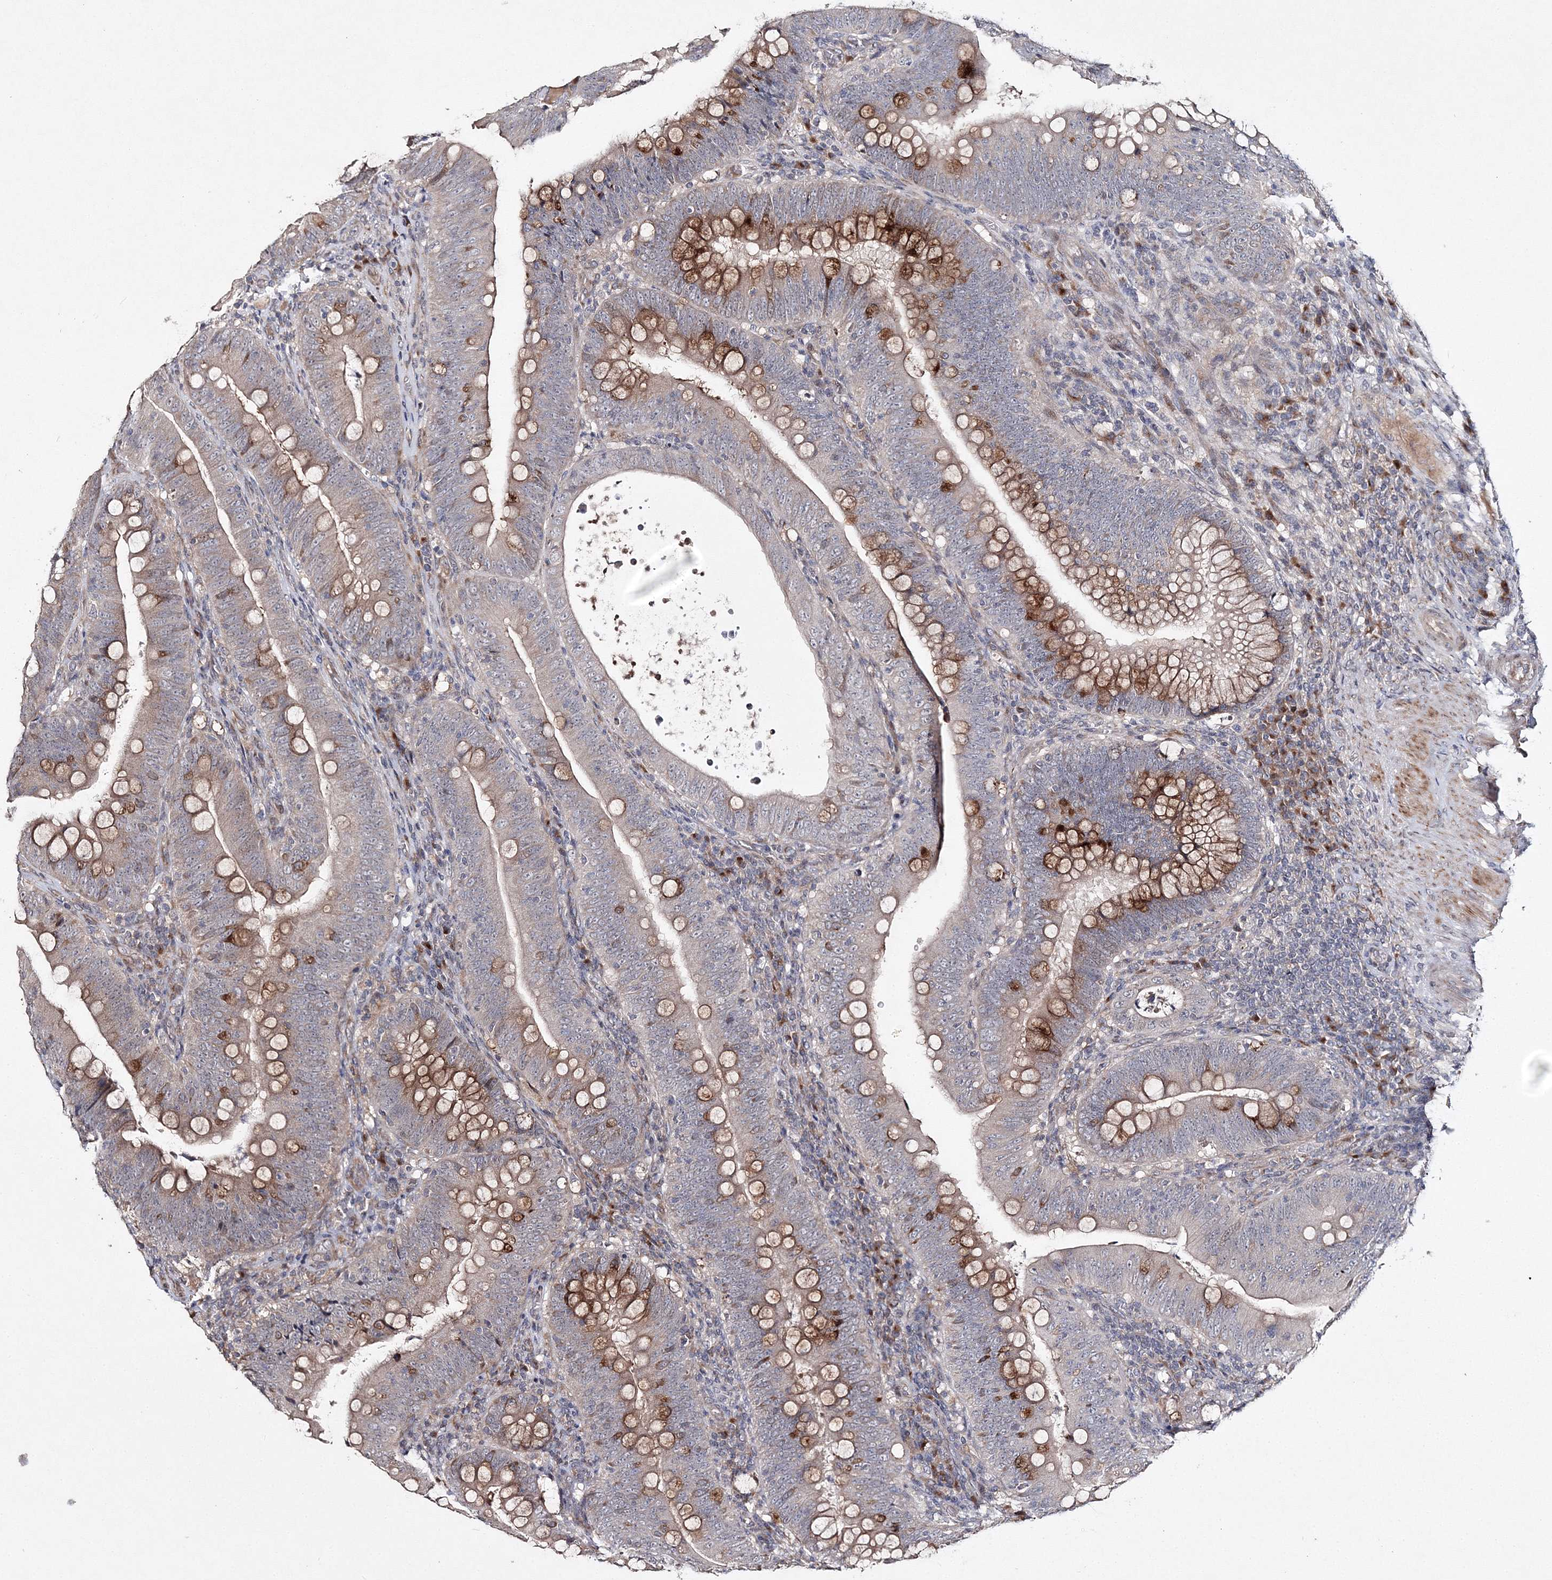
{"staining": {"intensity": "moderate", "quantity": "<25%", "location": "cytoplasmic/membranous"}, "tissue": "colorectal cancer", "cell_type": "Tumor cells", "image_type": "cancer", "snomed": [{"axis": "morphology", "description": "Normal tissue, NOS"}, {"axis": "topography", "description": "Colon"}], "caption": "There is low levels of moderate cytoplasmic/membranous expression in tumor cells of colorectal cancer, as demonstrated by immunohistochemical staining (brown color).", "gene": "GJB5", "patient": {"sex": "female", "age": 82}}